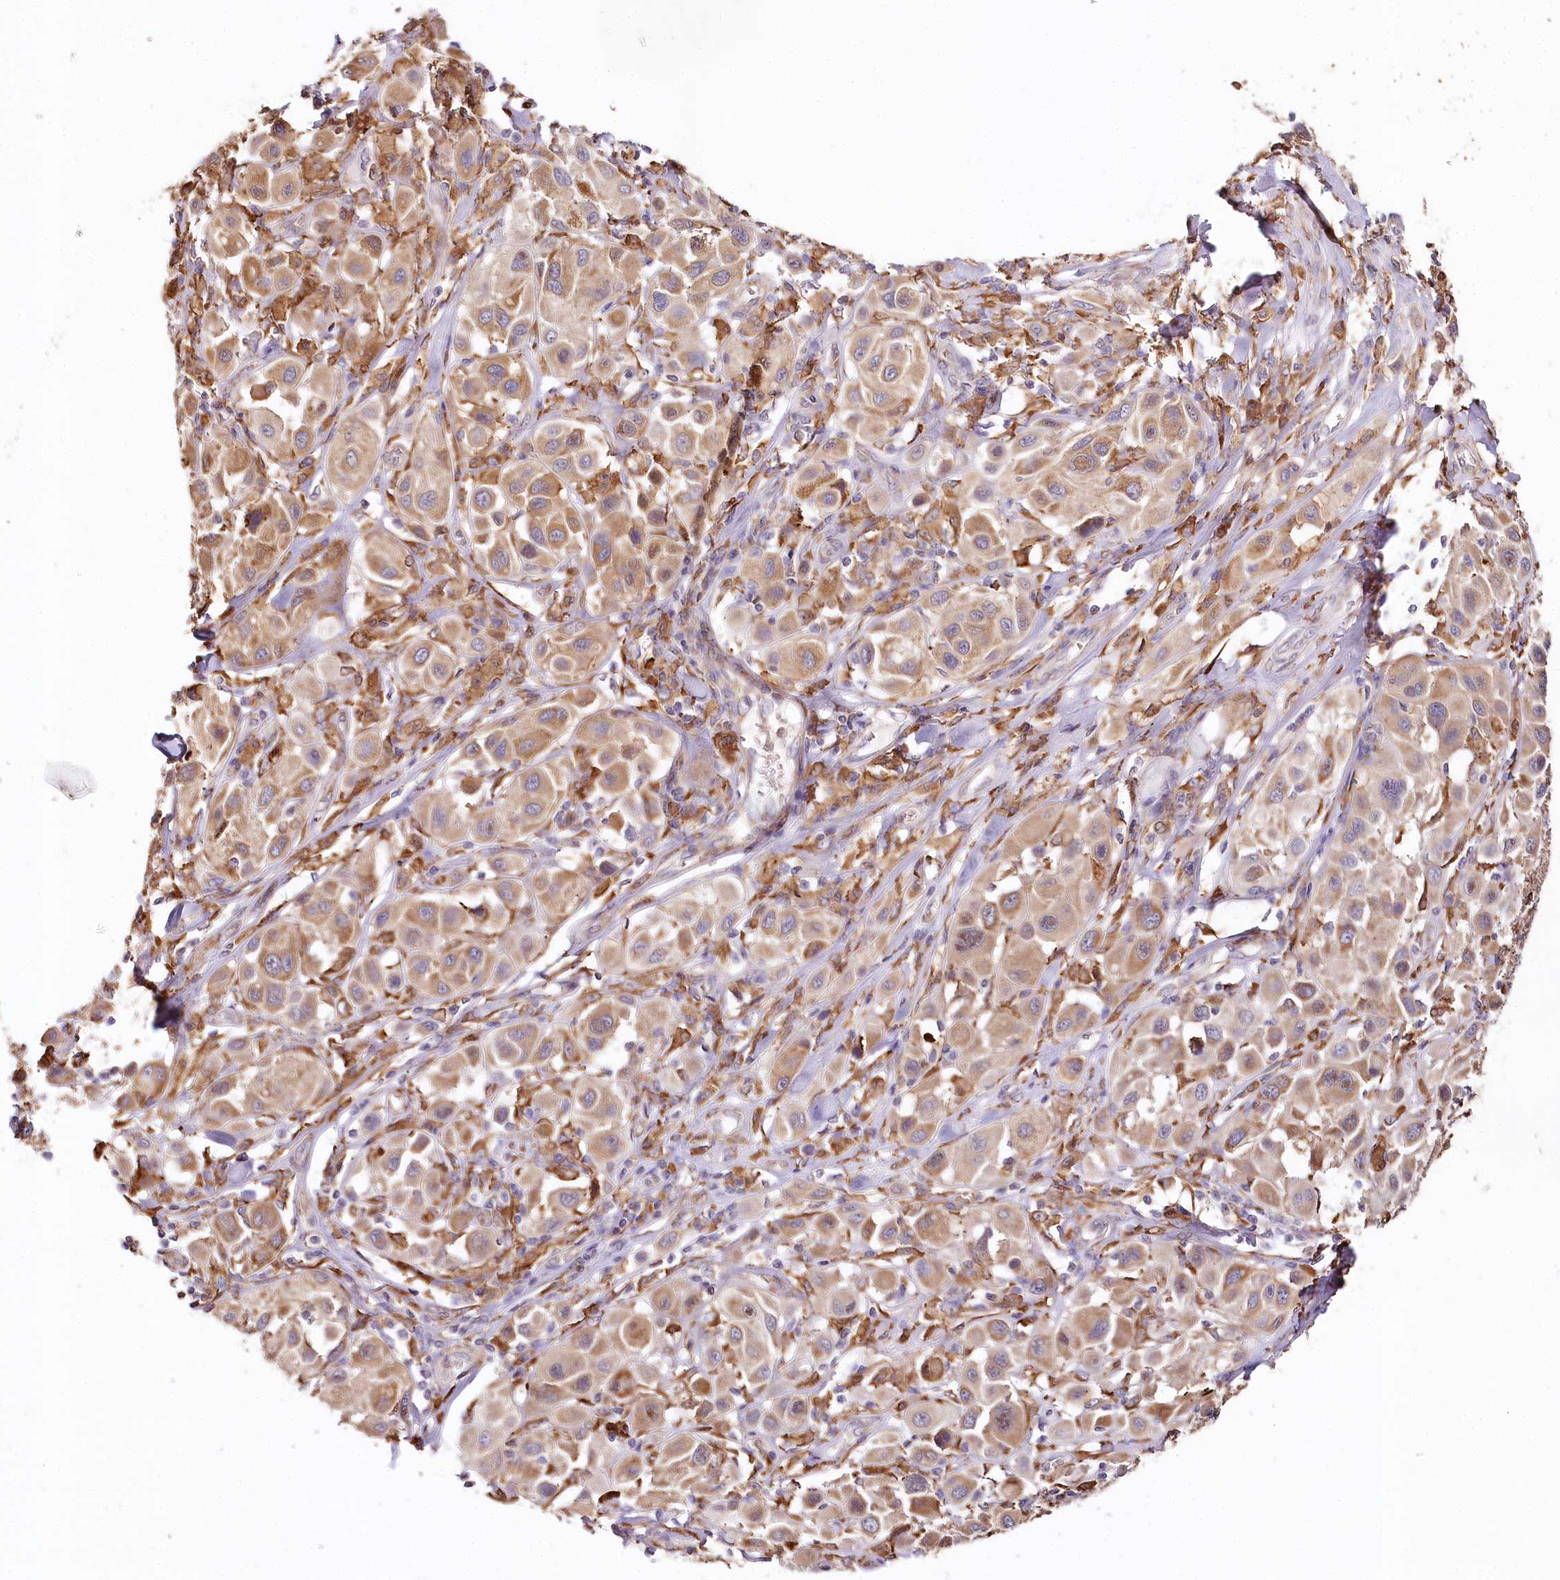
{"staining": {"intensity": "moderate", "quantity": ">75%", "location": "cytoplasmic/membranous"}, "tissue": "melanoma", "cell_type": "Tumor cells", "image_type": "cancer", "snomed": [{"axis": "morphology", "description": "Malignant melanoma, Metastatic site"}, {"axis": "topography", "description": "Skin"}], "caption": "Human malignant melanoma (metastatic site) stained for a protein (brown) reveals moderate cytoplasmic/membranous positive expression in about >75% of tumor cells.", "gene": "VEGFA", "patient": {"sex": "male", "age": 41}}